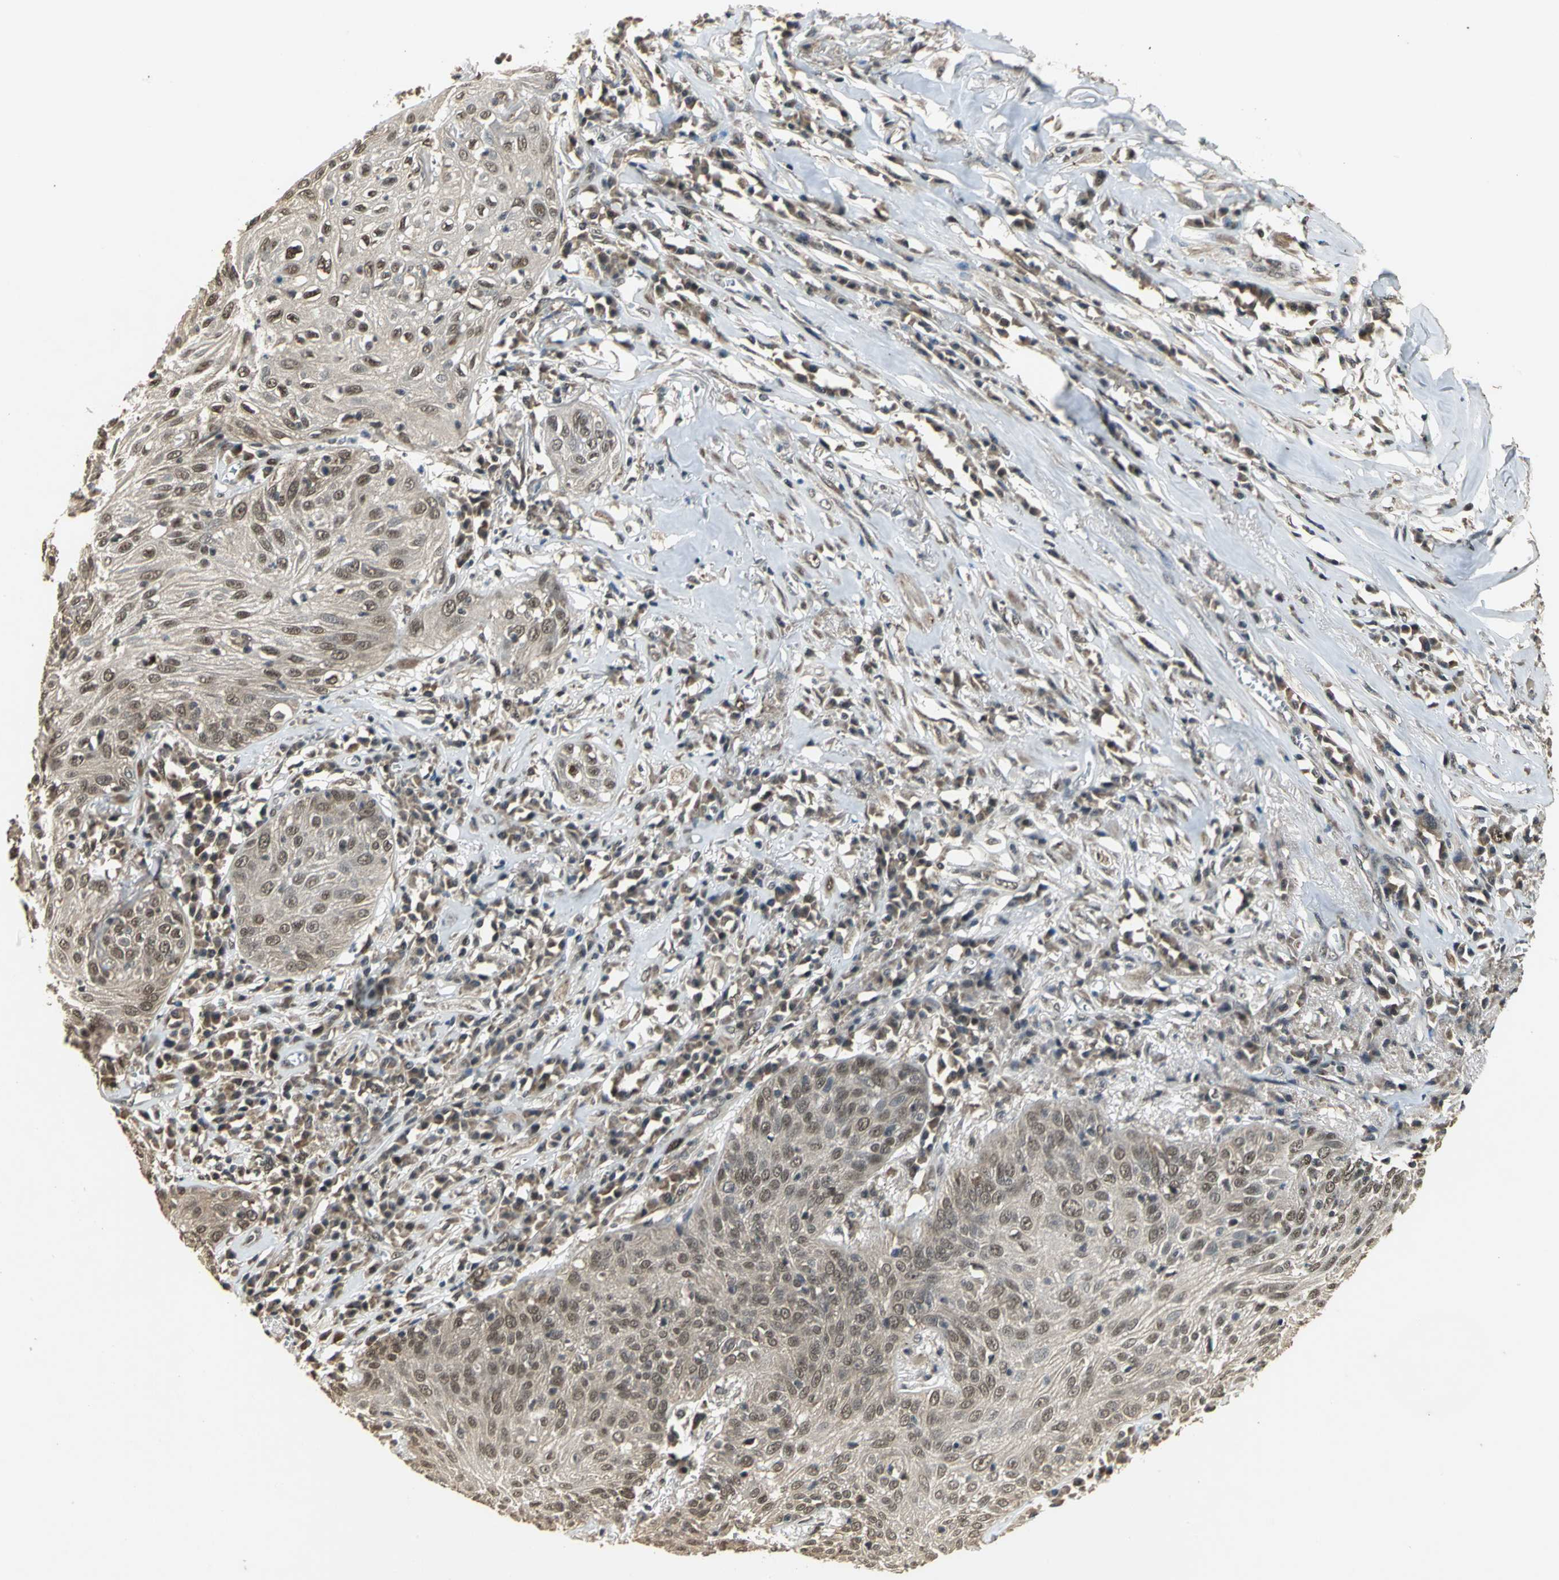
{"staining": {"intensity": "weak", "quantity": "25%-75%", "location": "cytoplasmic/membranous"}, "tissue": "skin cancer", "cell_type": "Tumor cells", "image_type": "cancer", "snomed": [{"axis": "morphology", "description": "Squamous cell carcinoma, NOS"}, {"axis": "topography", "description": "Skin"}], "caption": "A brown stain shows weak cytoplasmic/membranous positivity of a protein in skin cancer tumor cells.", "gene": "NOTCH3", "patient": {"sex": "male", "age": 65}}